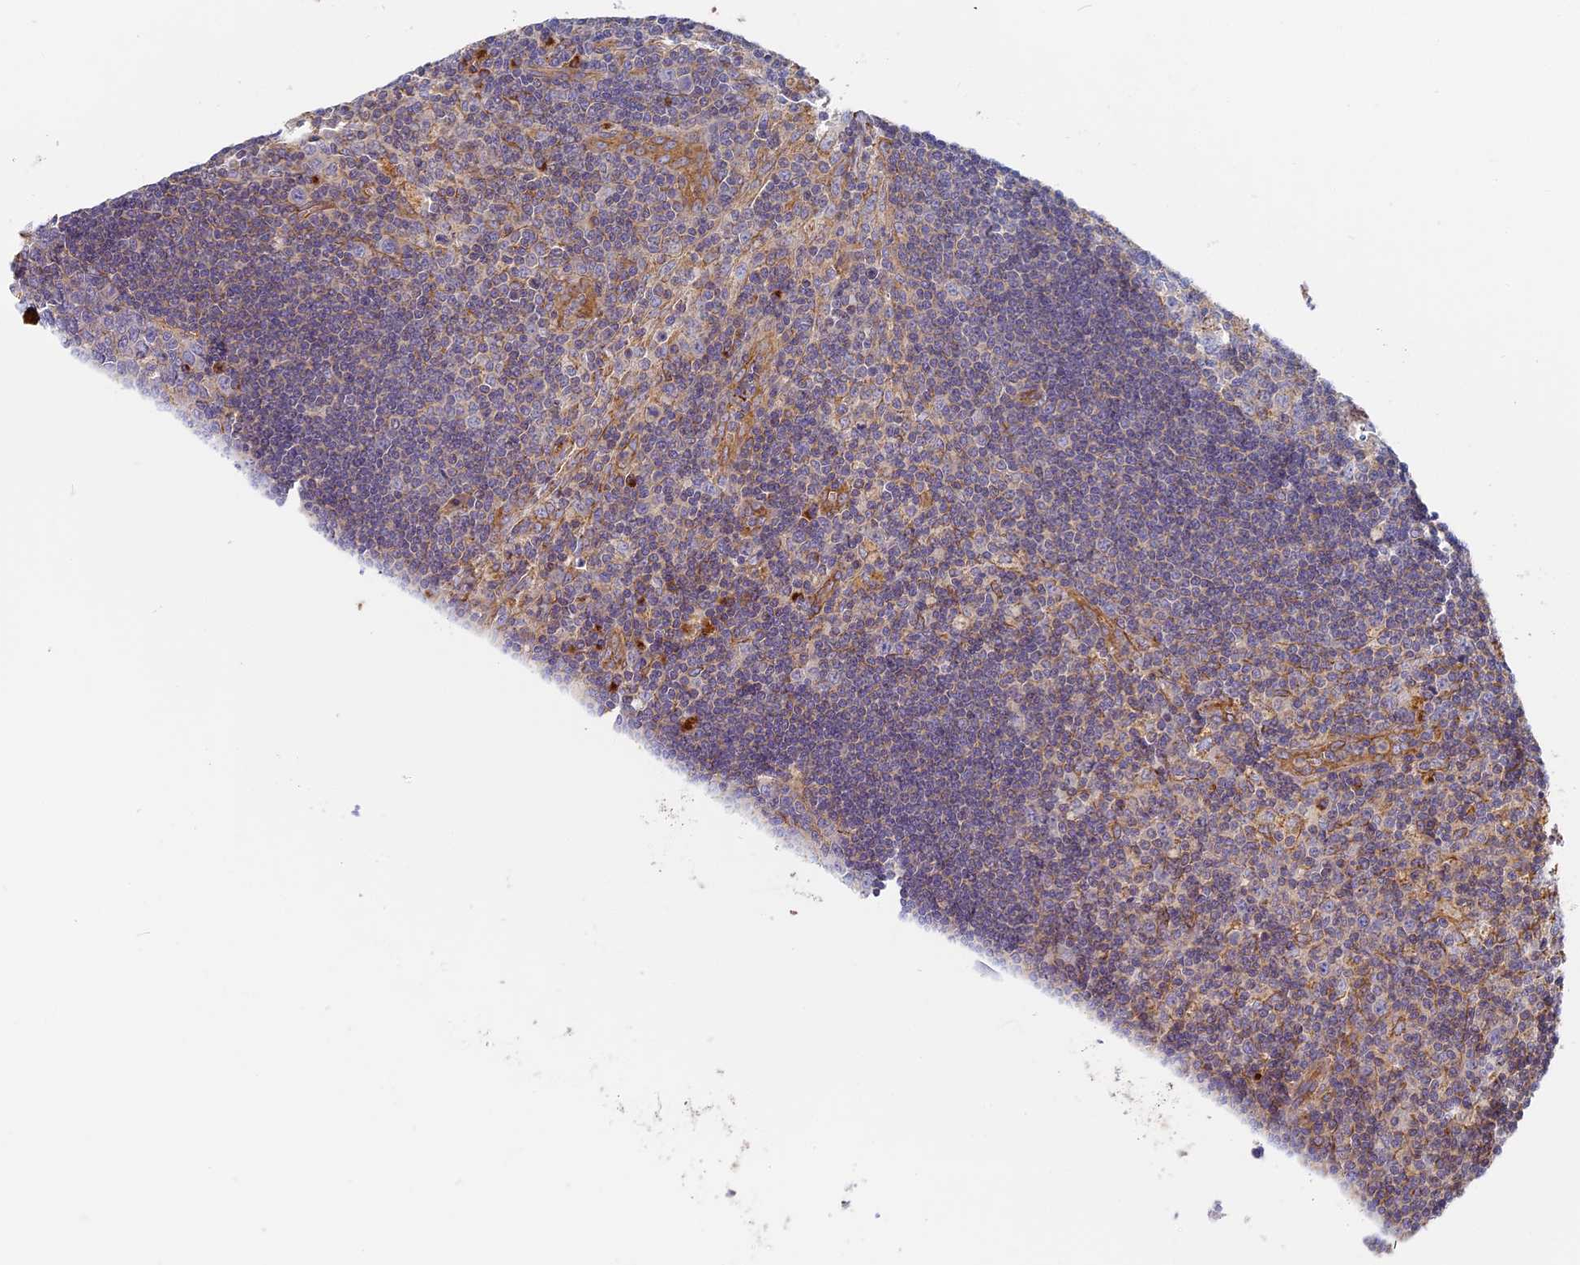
{"staining": {"intensity": "negative", "quantity": "none", "location": "none"}, "tissue": "lymph node", "cell_type": "Germinal center cells", "image_type": "normal", "snomed": [{"axis": "morphology", "description": "Normal tissue, NOS"}, {"axis": "topography", "description": "Lymph node"}], "caption": "Human lymph node stained for a protein using IHC shows no staining in germinal center cells.", "gene": "DDA1", "patient": {"sex": "male", "age": 58}}